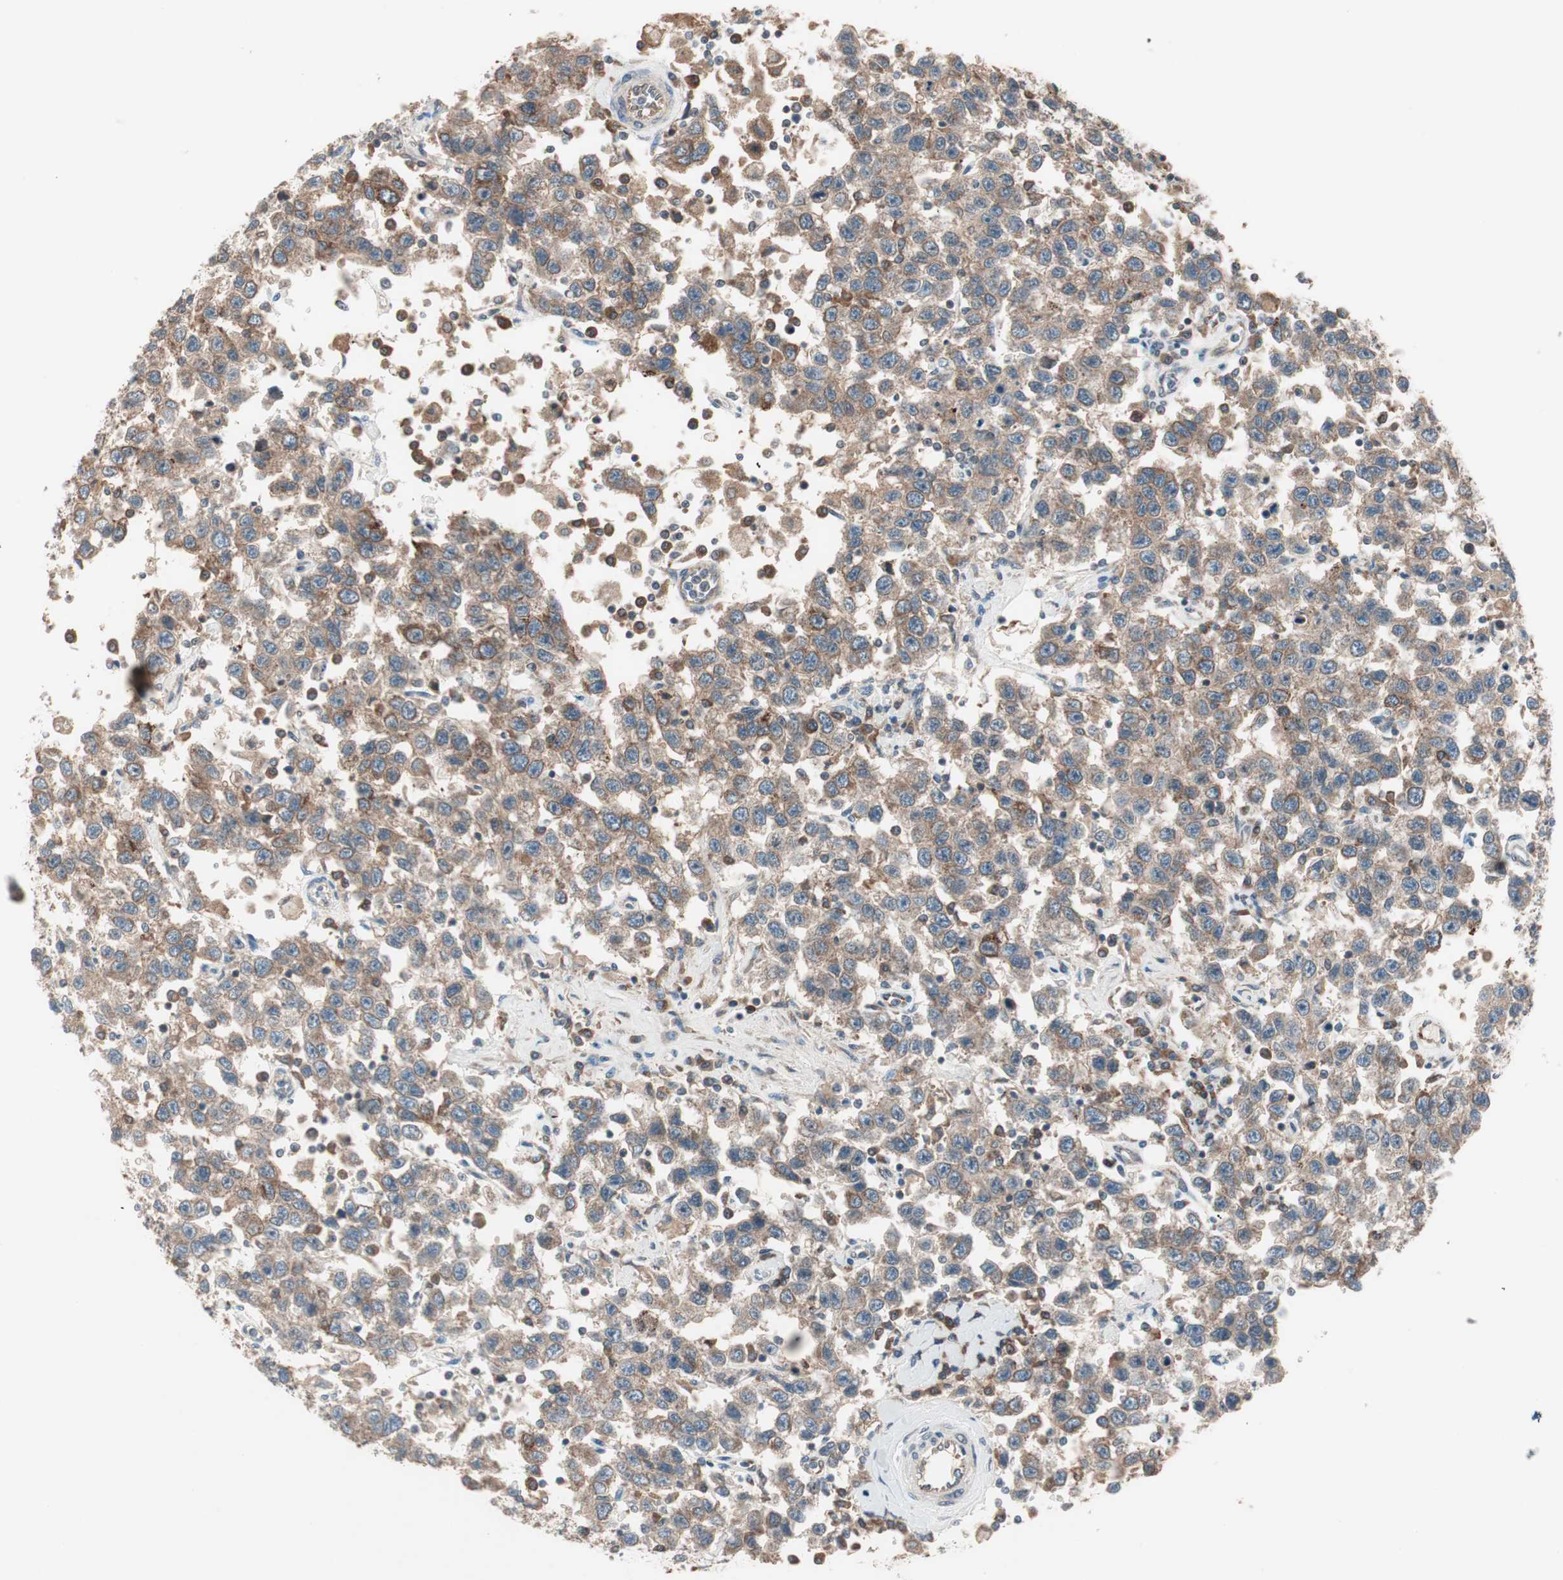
{"staining": {"intensity": "moderate", "quantity": ">75%", "location": "cytoplasmic/membranous"}, "tissue": "testis cancer", "cell_type": "Tumor cells", "image_type": "cancer", "snomed": [{"axis": "morphology", "description": "Seminoma, NOS"}, {"axis": "topography", "description": "Testis"}], "caption": "Immunohistochemical staining of seminoma (testis) demonstrates medium levels of moderate cytoplasmic/membranous positivity in approximately >75% of tumor cells. (Stains: DAB in brown, nuclei in blue, Microscopy: brightfield microscopy at high magnification).", "gene": "CCL14", "patient": {"sex": "male", "age": 41}}